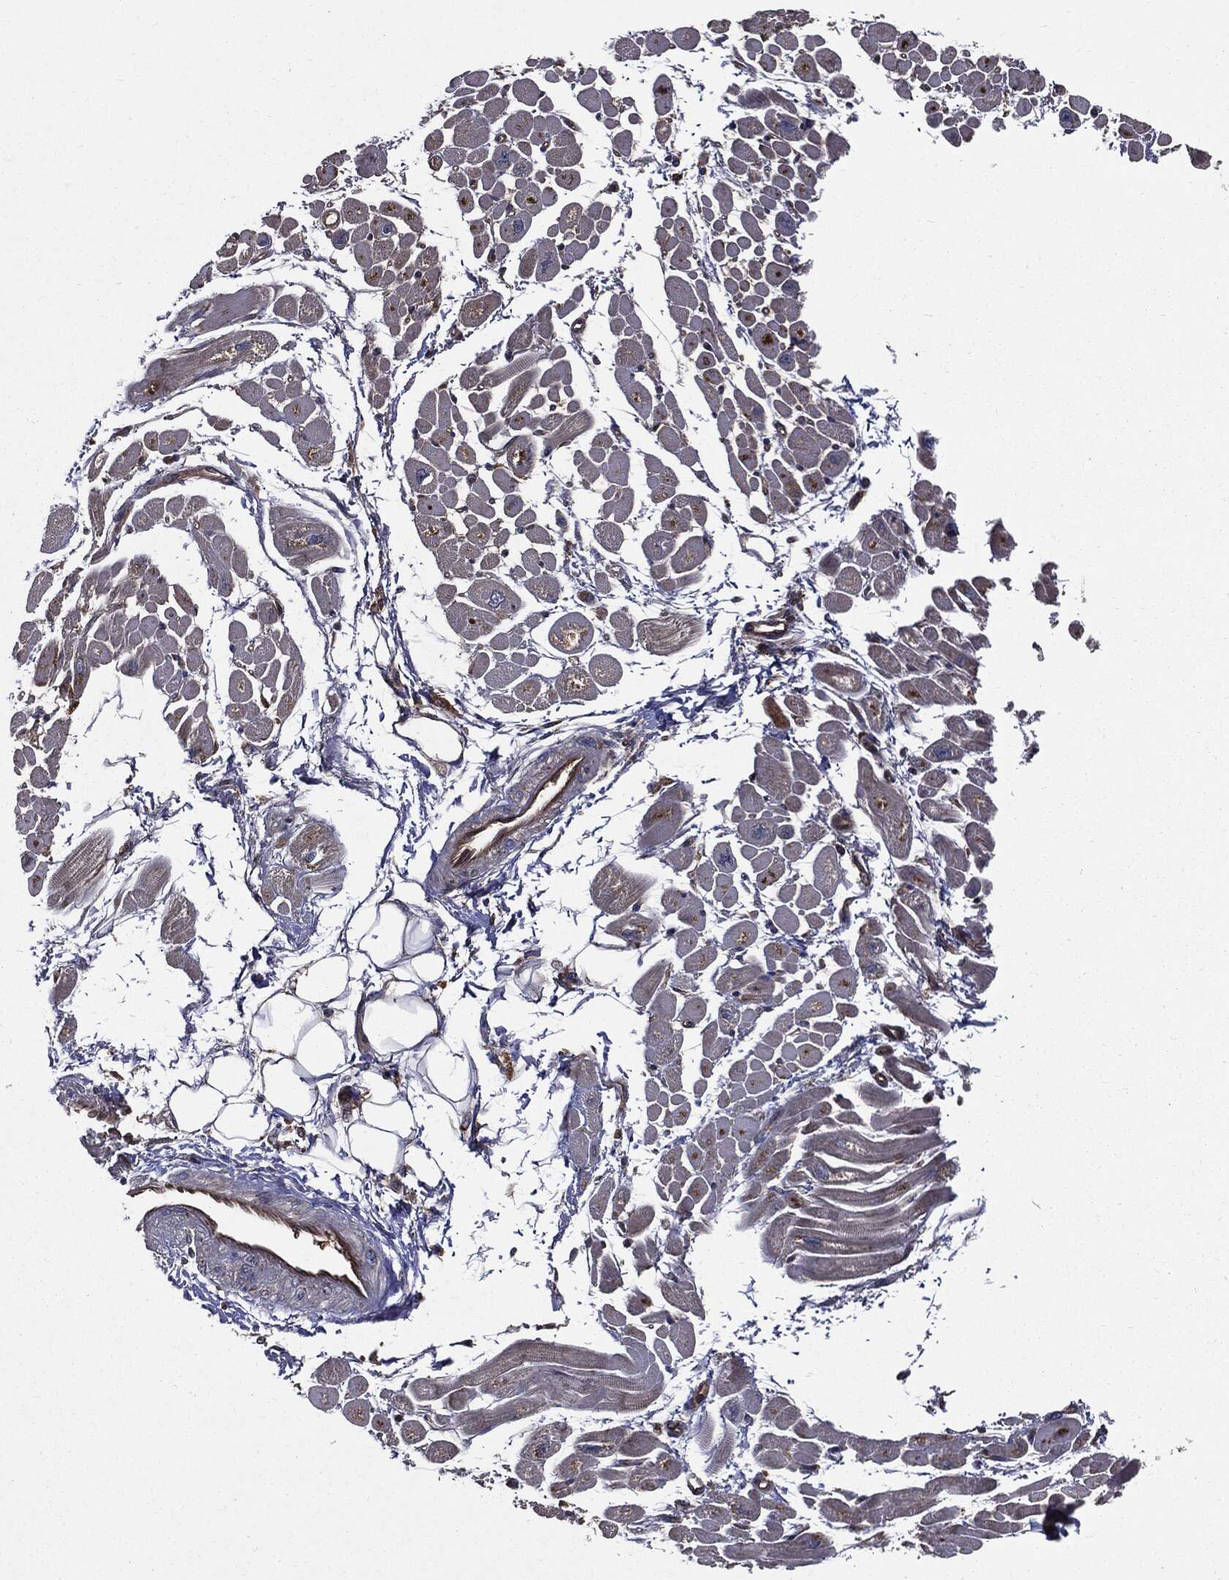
{"staining": {"intensity": "negative", "quantity": "none", "location": "none"}, "tissue": "heart muscle", "cell_type": "Cardiomyocytes", "image_type": "normal", "snomed": [{"axis": "morphology", "description": "Normal tissue, NOS"}, {"axis": "topography", "description": "Heart"}], "caption": "Immunohistochemistry (IHC) micrograph of benign human heart muscle stained for a protein (brown), which displays no expression in cardiomyocytes.", "gene": "PDCD6IP", "patient": {"sex": "male", "age": 66}}